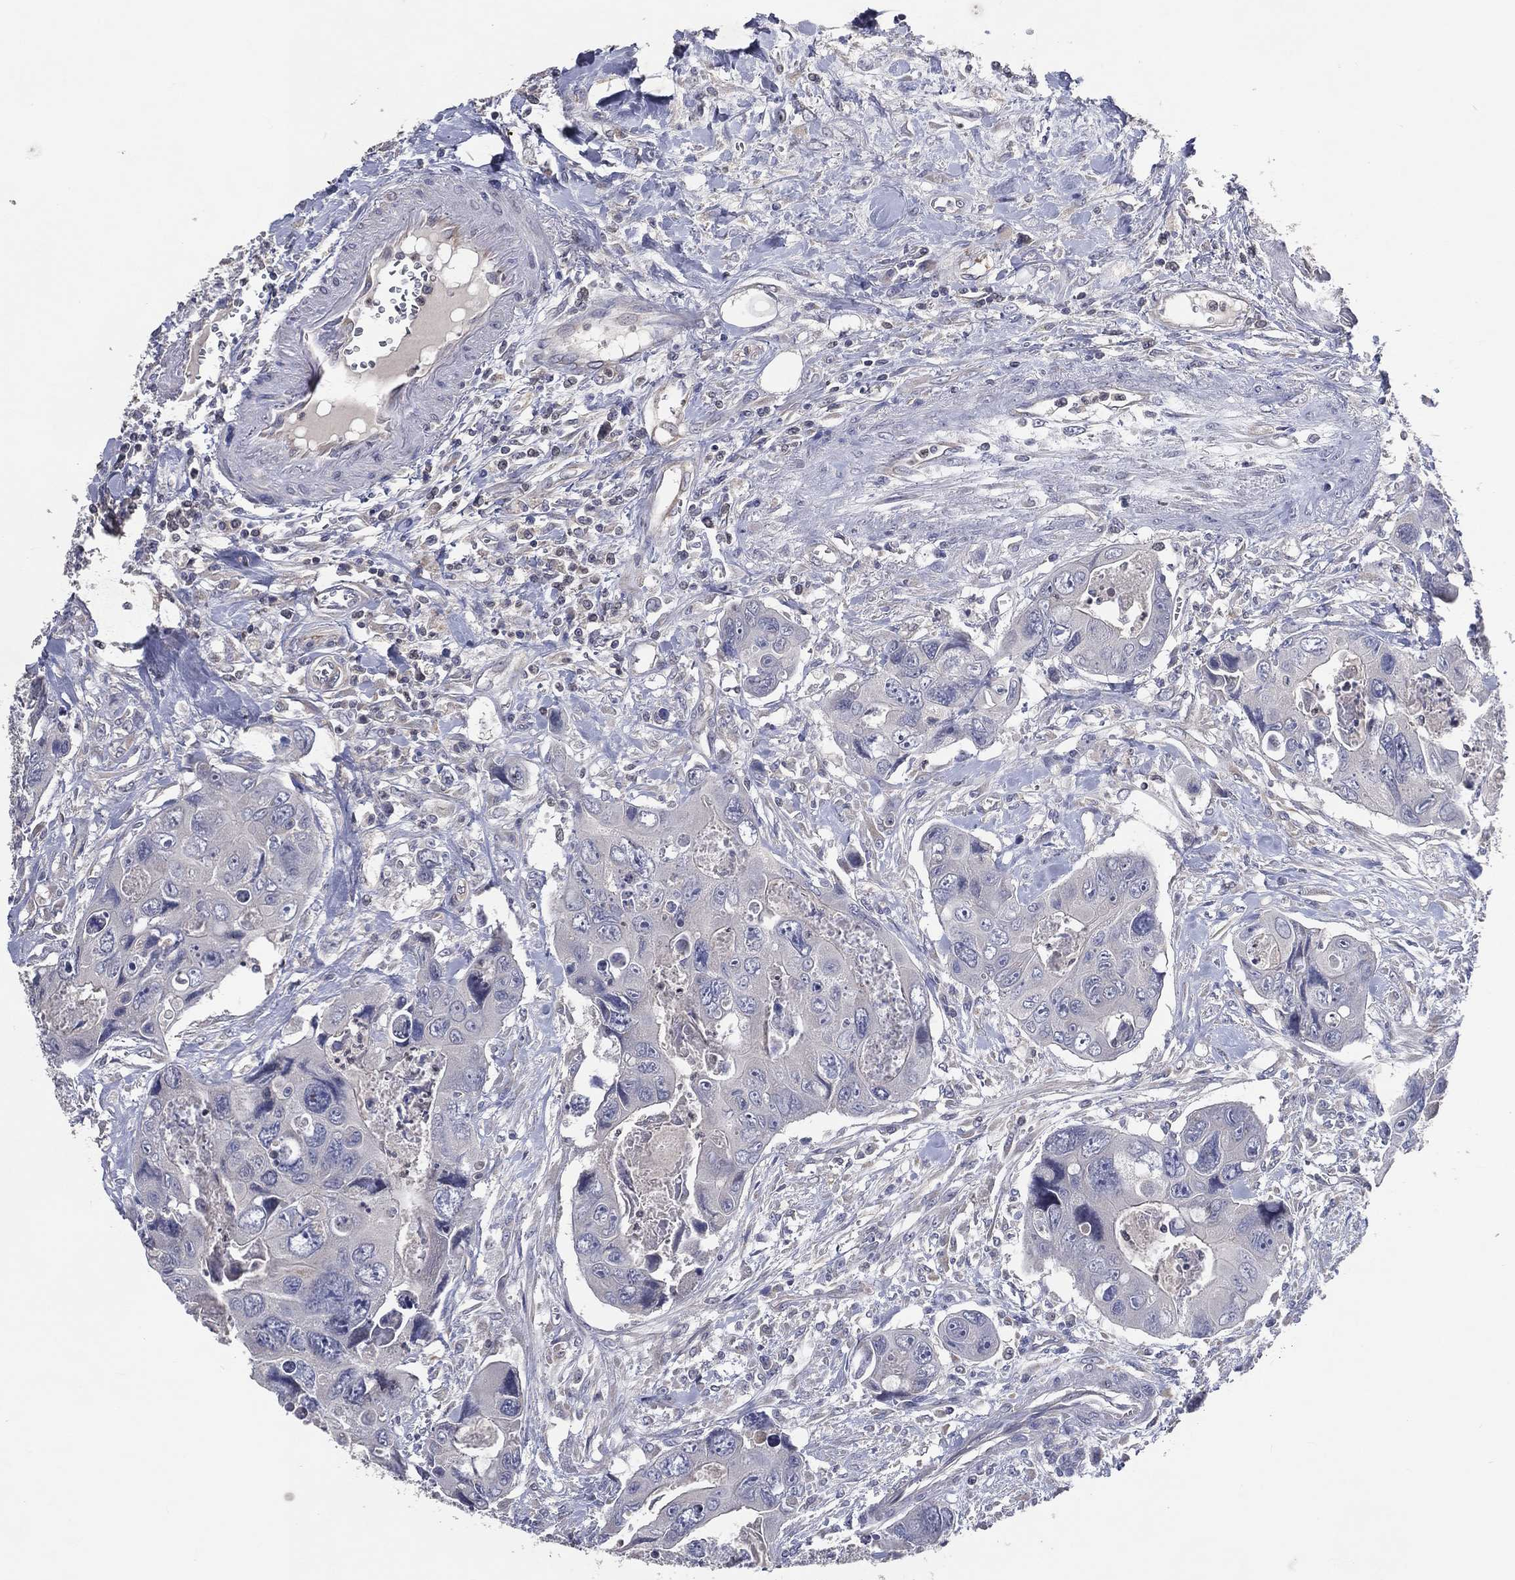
{"staining": {"intensity": "negative", "quantity": "none", "location": "none"}, "tissue": "colorectal cancer", "cell_type": "Tumor cells", "image_type": "cancer", "snomed": [{"axis": "morphology", "description": "Adenocarcinoma, NOS"}, {"axis": "topography", "description": "Rectum"}], "caption": "DAB immunohistochemical staining of human colorectal cancer reveals no significant expression in tumor cells.", "gene": "DNAH7", "patient": {"sex": "male", "age": 62}}